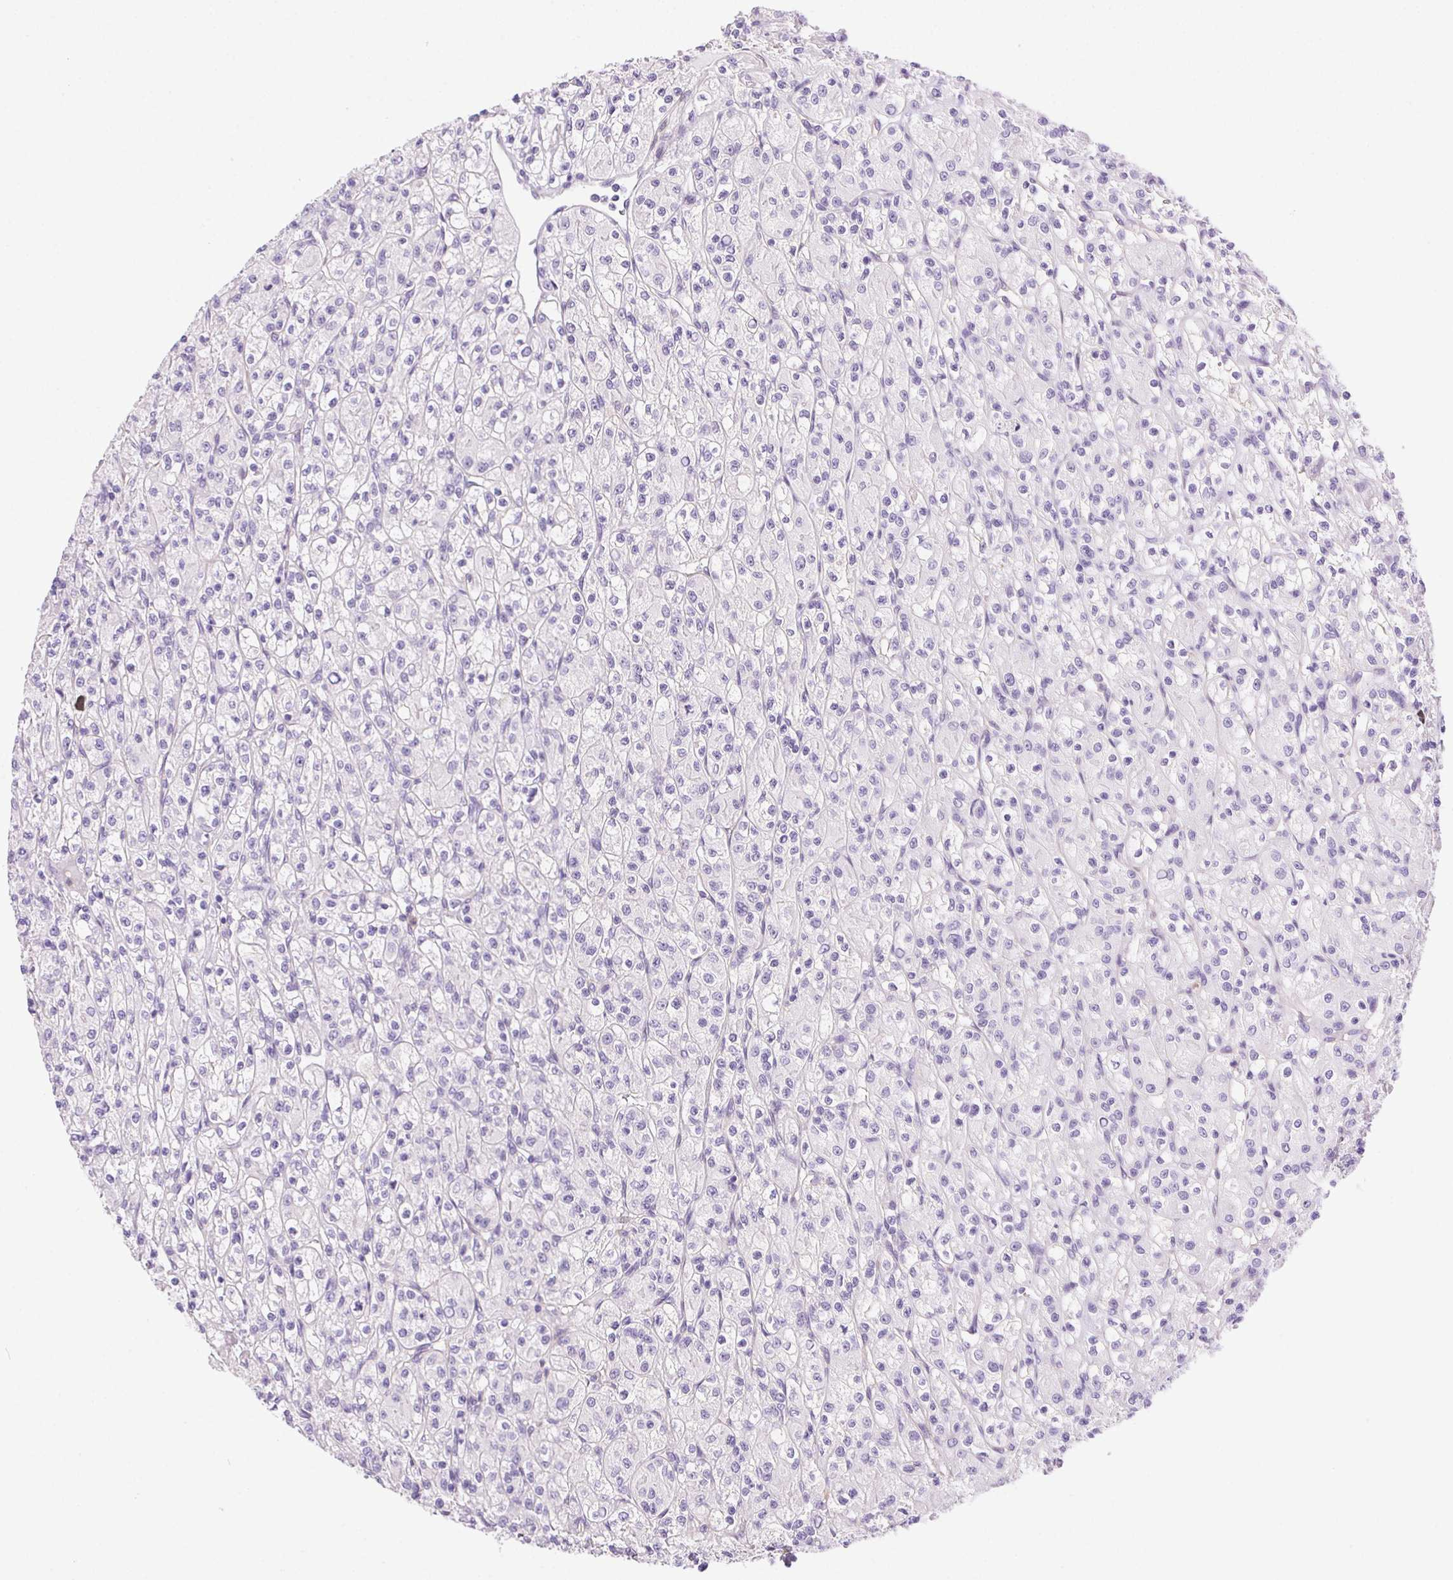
{"staining": {"intensity": "negative", "quantity": "none", "location": "none"}, "tissue": "renal cancer", "cell_type": "Tumor cells", "image_type": "cancer", "snomed": [{"axis": "morphology", "description": "Adenocarcinoma, NOS"}, {"axis": "topography", "description": "Kidney"}], "caption": "Protein analysis of renal cancer (adenocarcinoma) shows no significant positivity in tumor cells. (Stains: DAB immunohistochemistry with hematoxylin counter stain, Microscopy: brightfield microscopy at high magnification).", "gene": "SHCBP1L", "patient": {"sex": "female", "age": 70}}